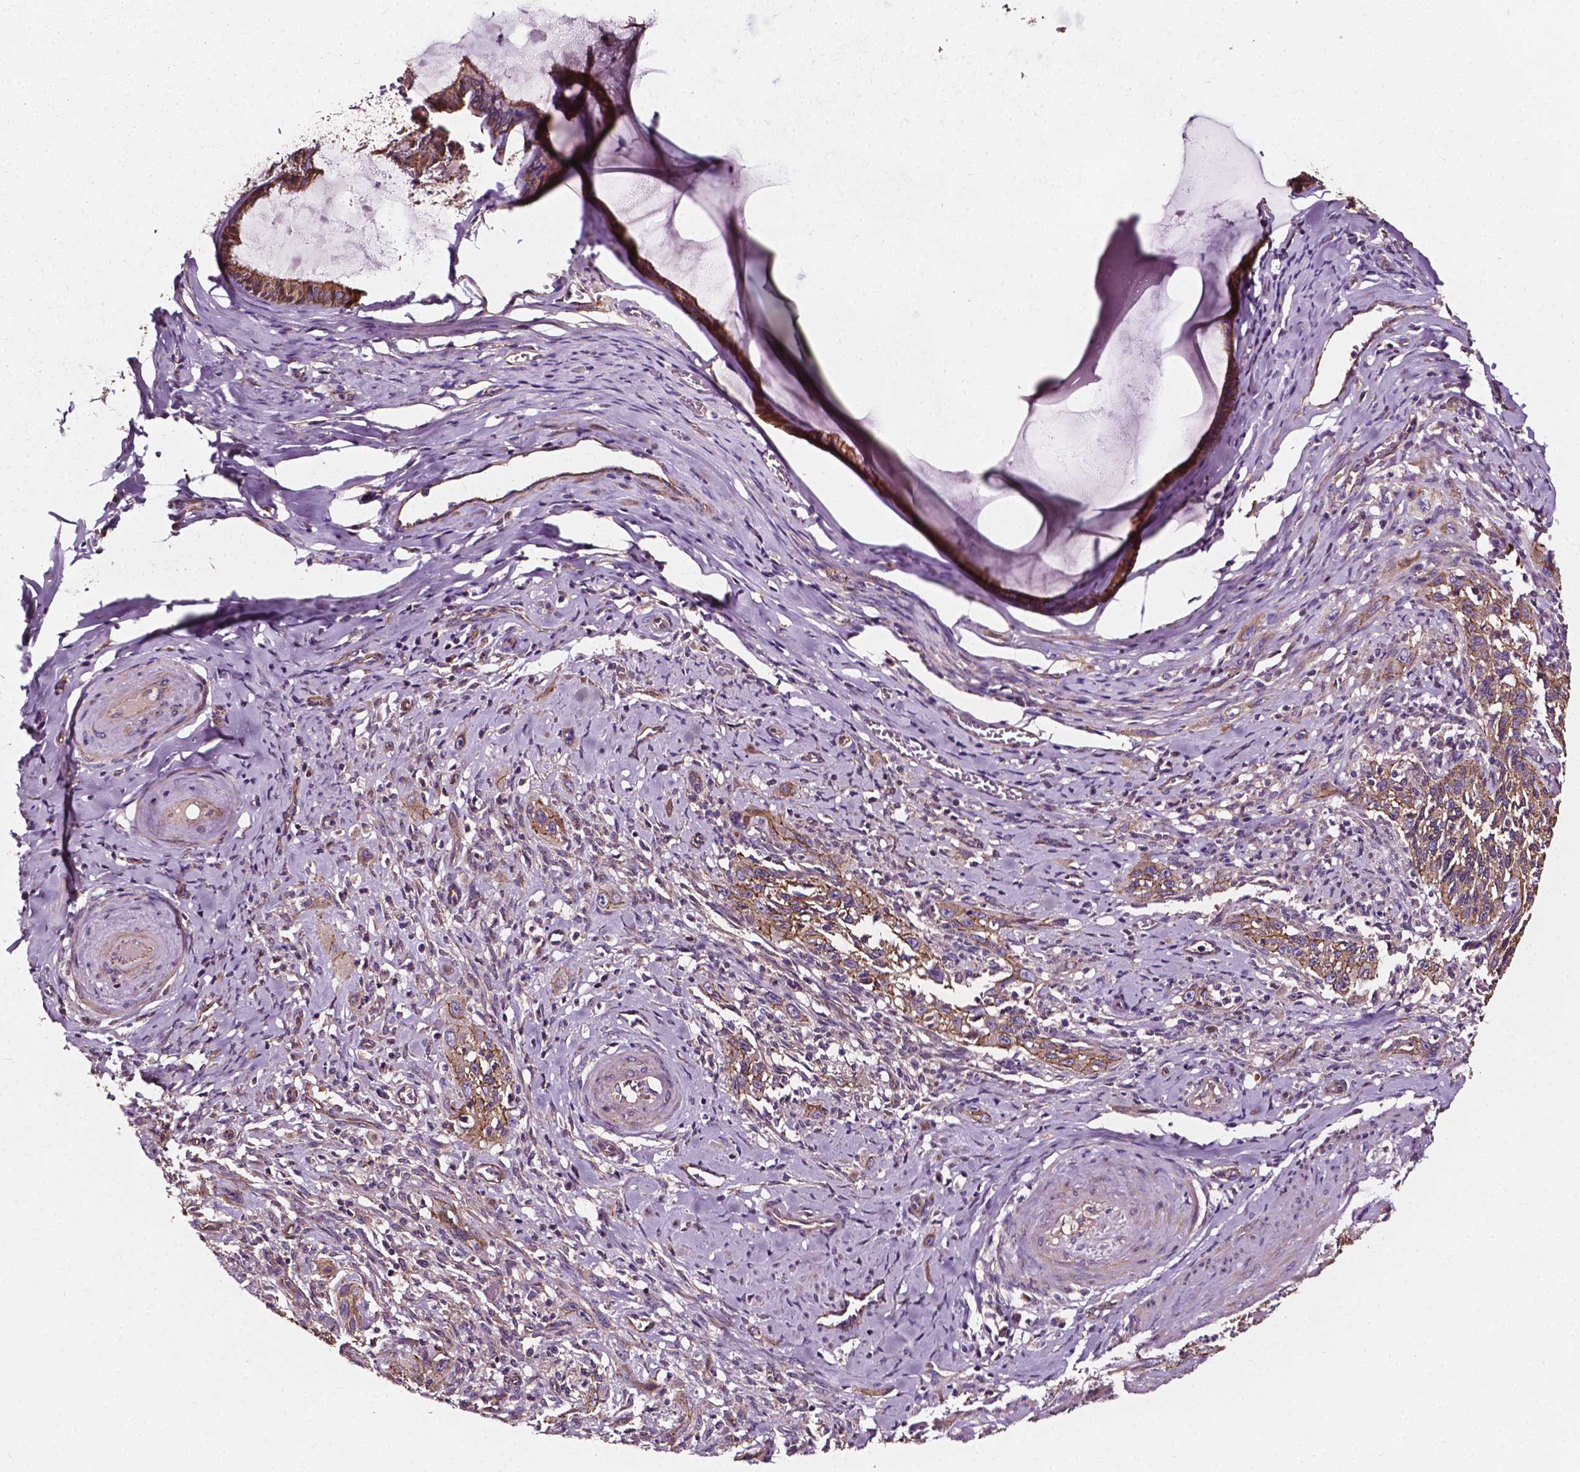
{"staining": {"intensity": "moderate", "quantity": ">75%", "location": "cytoplasmic/membranous"}, "tissue": "cervical cancer", "cell_type": "Tumor cells", "image_type": "cancer", "snomed": [{"axis": "morphology", "description": "Squamous cell carcinoma, NOS"}, {"axis": "topography", "description": "Cervix"}], "caption": "High-power microscopy captured an IHC image of cervical squamous cell carcinoma, revealing moderate cytoplasmic/membranous expression in about >75% of tumor cells.", "gene": "ATG16L1", "patient": {"sex": "female", "age": 51}}